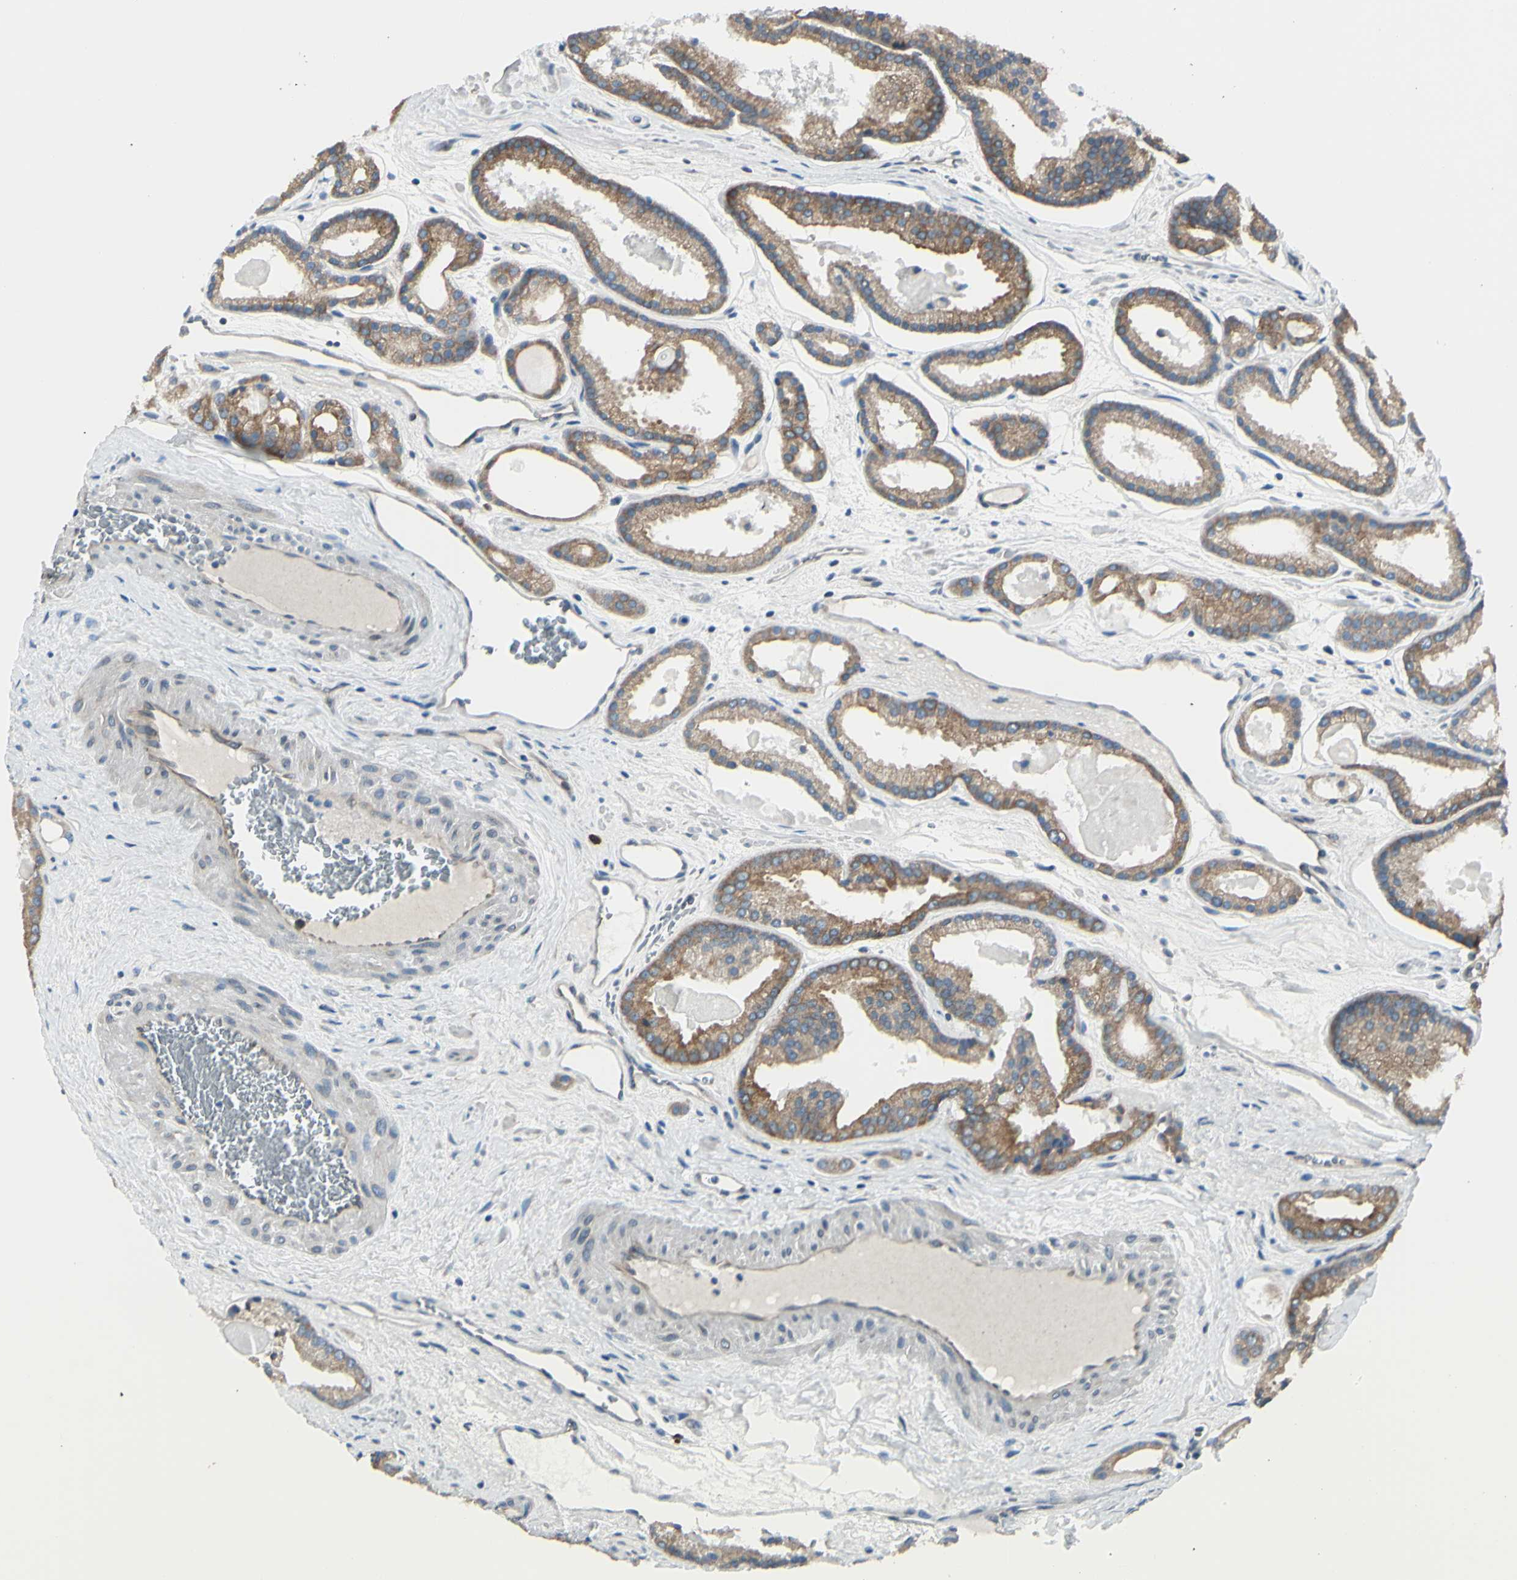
{"staining": {"intensity": "moderate", "quantity": ">75%", "location": "cytoplasmic/membranous"}, "tissue": "prostate cancer", "cell_type": "Tumor cells", "image_type": "cancer", "snomed": [{"axis": "morphology", "description": "Adenocarcinoma, Low grade"}, {"axis": "topography", "description": "Prostate"}], "caption": "DAB (3,3'-diaminobenzidine) immunohistochemical staining of prostate cancer (low-grade adenocarcinoma) demonstrates moderate cytoplasmic/membranous protein expression in approximately >75% of tumor cells. (DAB = brown stain, brightfield microscopy at high magnification).", "gene": "SELENOS", "patient": {"sex": "male", "age": 59}}